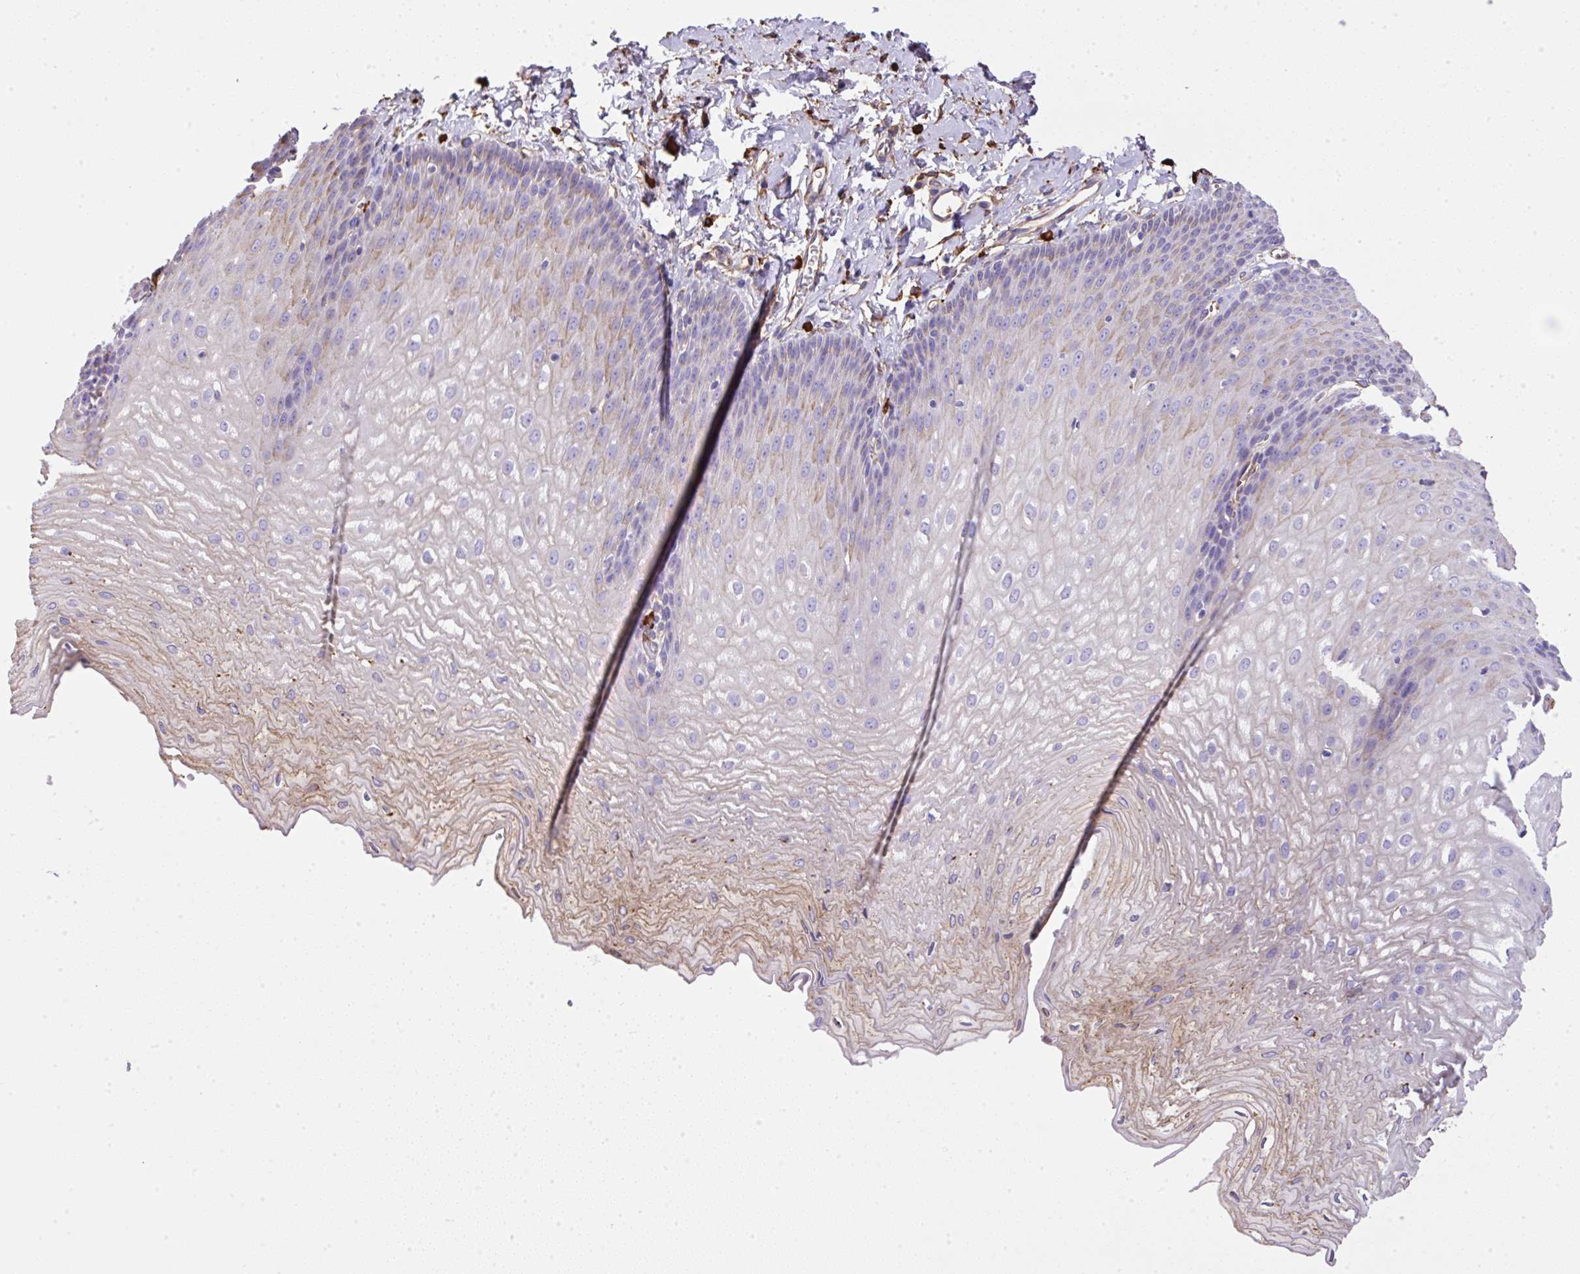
{"staining": {"intensity": "negative", "quantity": "none", "location": "none"}, "tissue": "esophagus", "cell_type": "Squamous epithelial cells", "image_type": "normal", "snomed": [{"axis": "morphology", "description": "Normal tissue, NOS"}, {"axis": "topography", "description": "Esophagus"}], "caption": "This histopathology image is of unremarkable esophagus stained with immunohistochemistry (IHC) to label a protein in brown with the nuclei are counter-stained blue. There is no expression in squamous epithelial cells. (Stains: DAB (3,3'-diaminobenzidine) immunohistochemistry with hematoxylin counter stain, Microscopy: brightfield microscopy at high magnification).", "gene": "MAGEB5", "patient": {"sex": "male", "age": 70}}